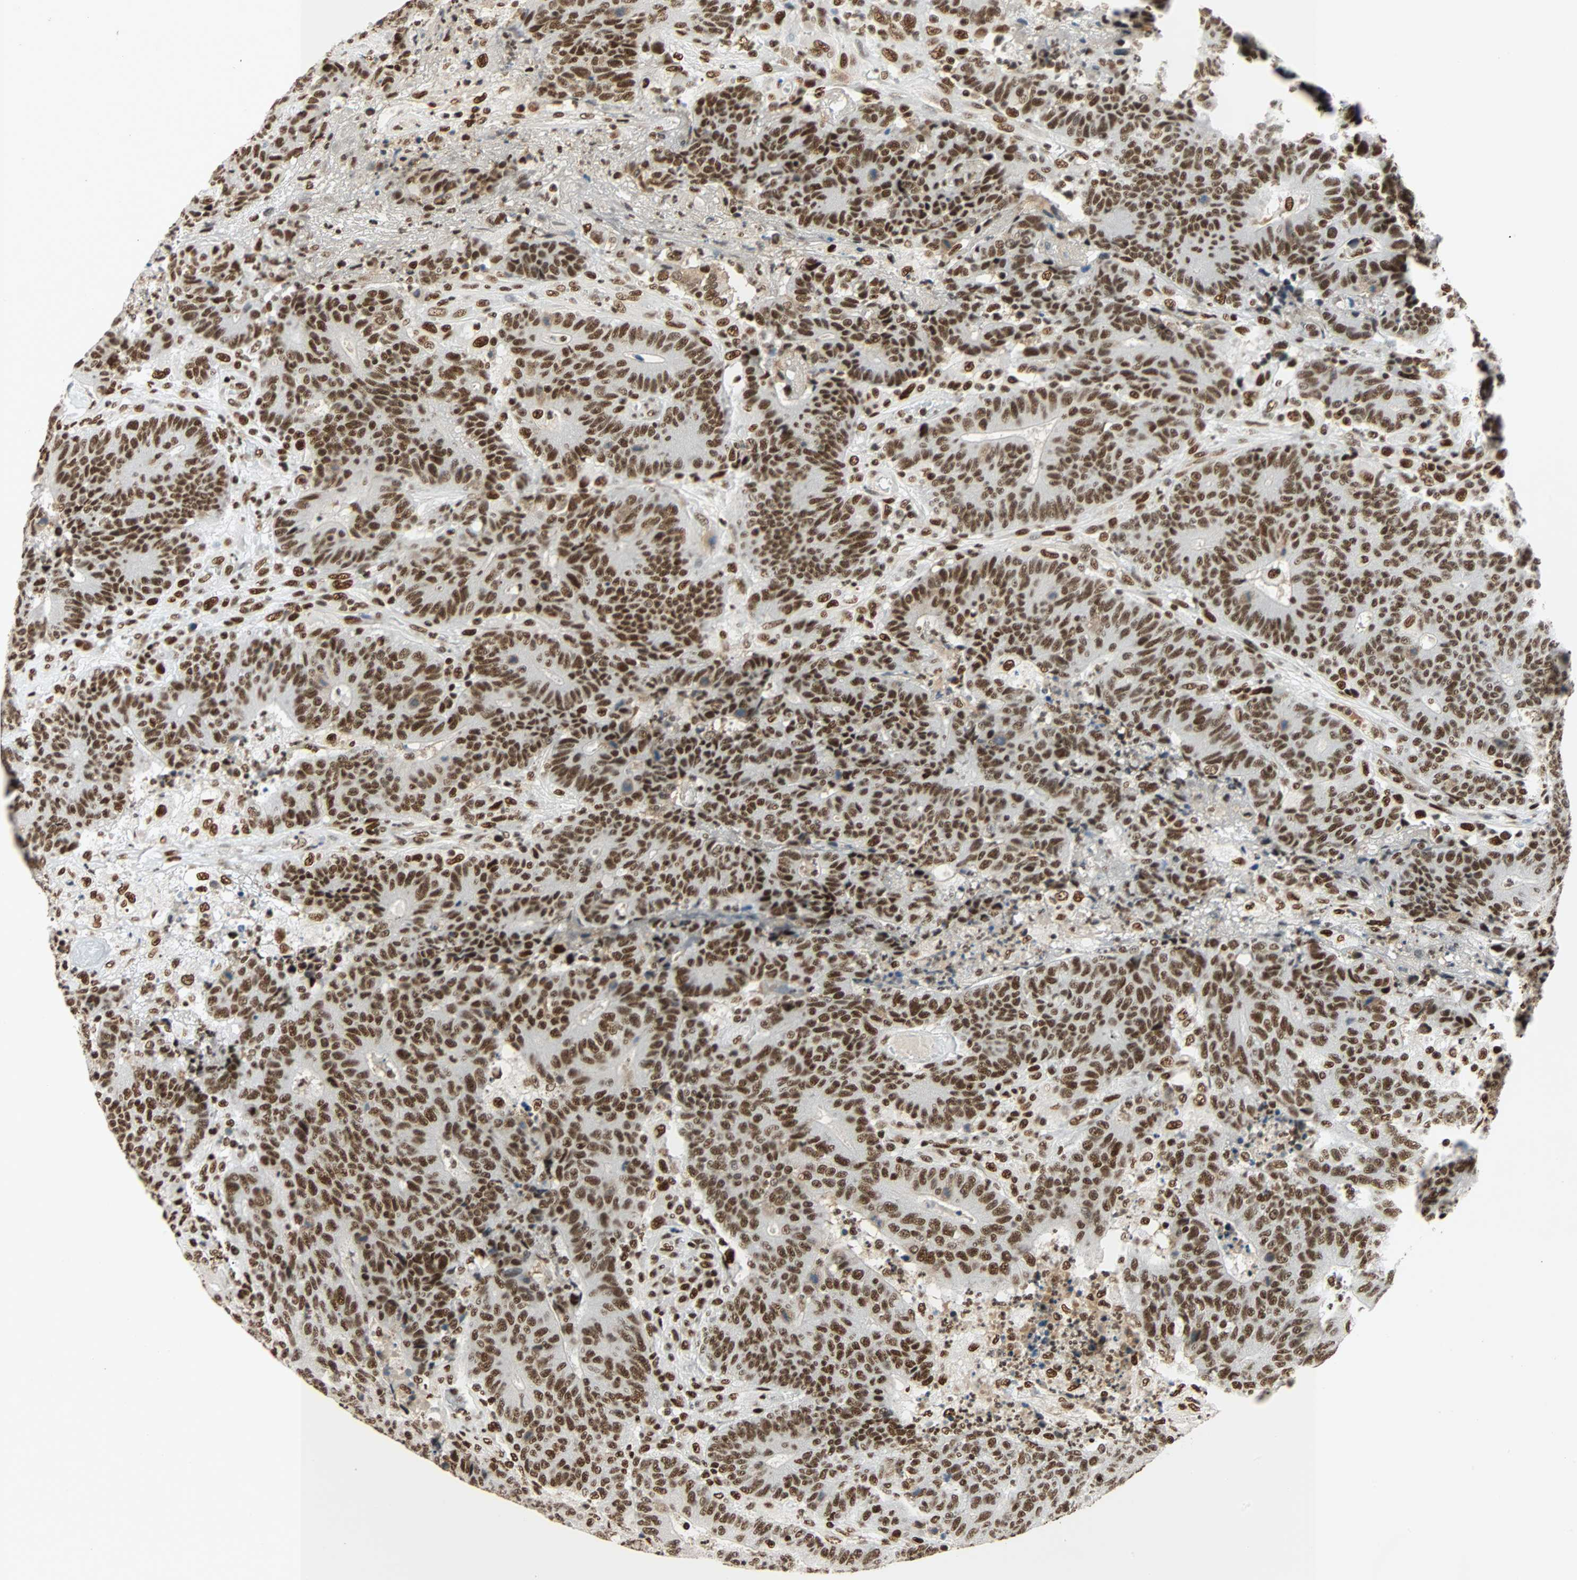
{"staining": {"intensity": "moderate", "quantity": ">75%", "location": "nuclear"}, "tissue": "colorectal cancer", "cell_type": "Tumor cells", "image_type": "cancer", "snomed": [{"axis": "morphology", "description": "Normal tissue, NOS"}, {"axis": "morphology", "description": "Adenocarcinoma, NOS"}, {"axis": "topography", "description": "Colon"}], "caption": "Tumor cells exhibit medium levels of moderate nuclear staining in approximately >75% of cells in colorectal cancer (adenocarcinoma). Nuclei are stained in blue.", "gene": "CDK12", "patient": {"sex": "female", "age": 75}}